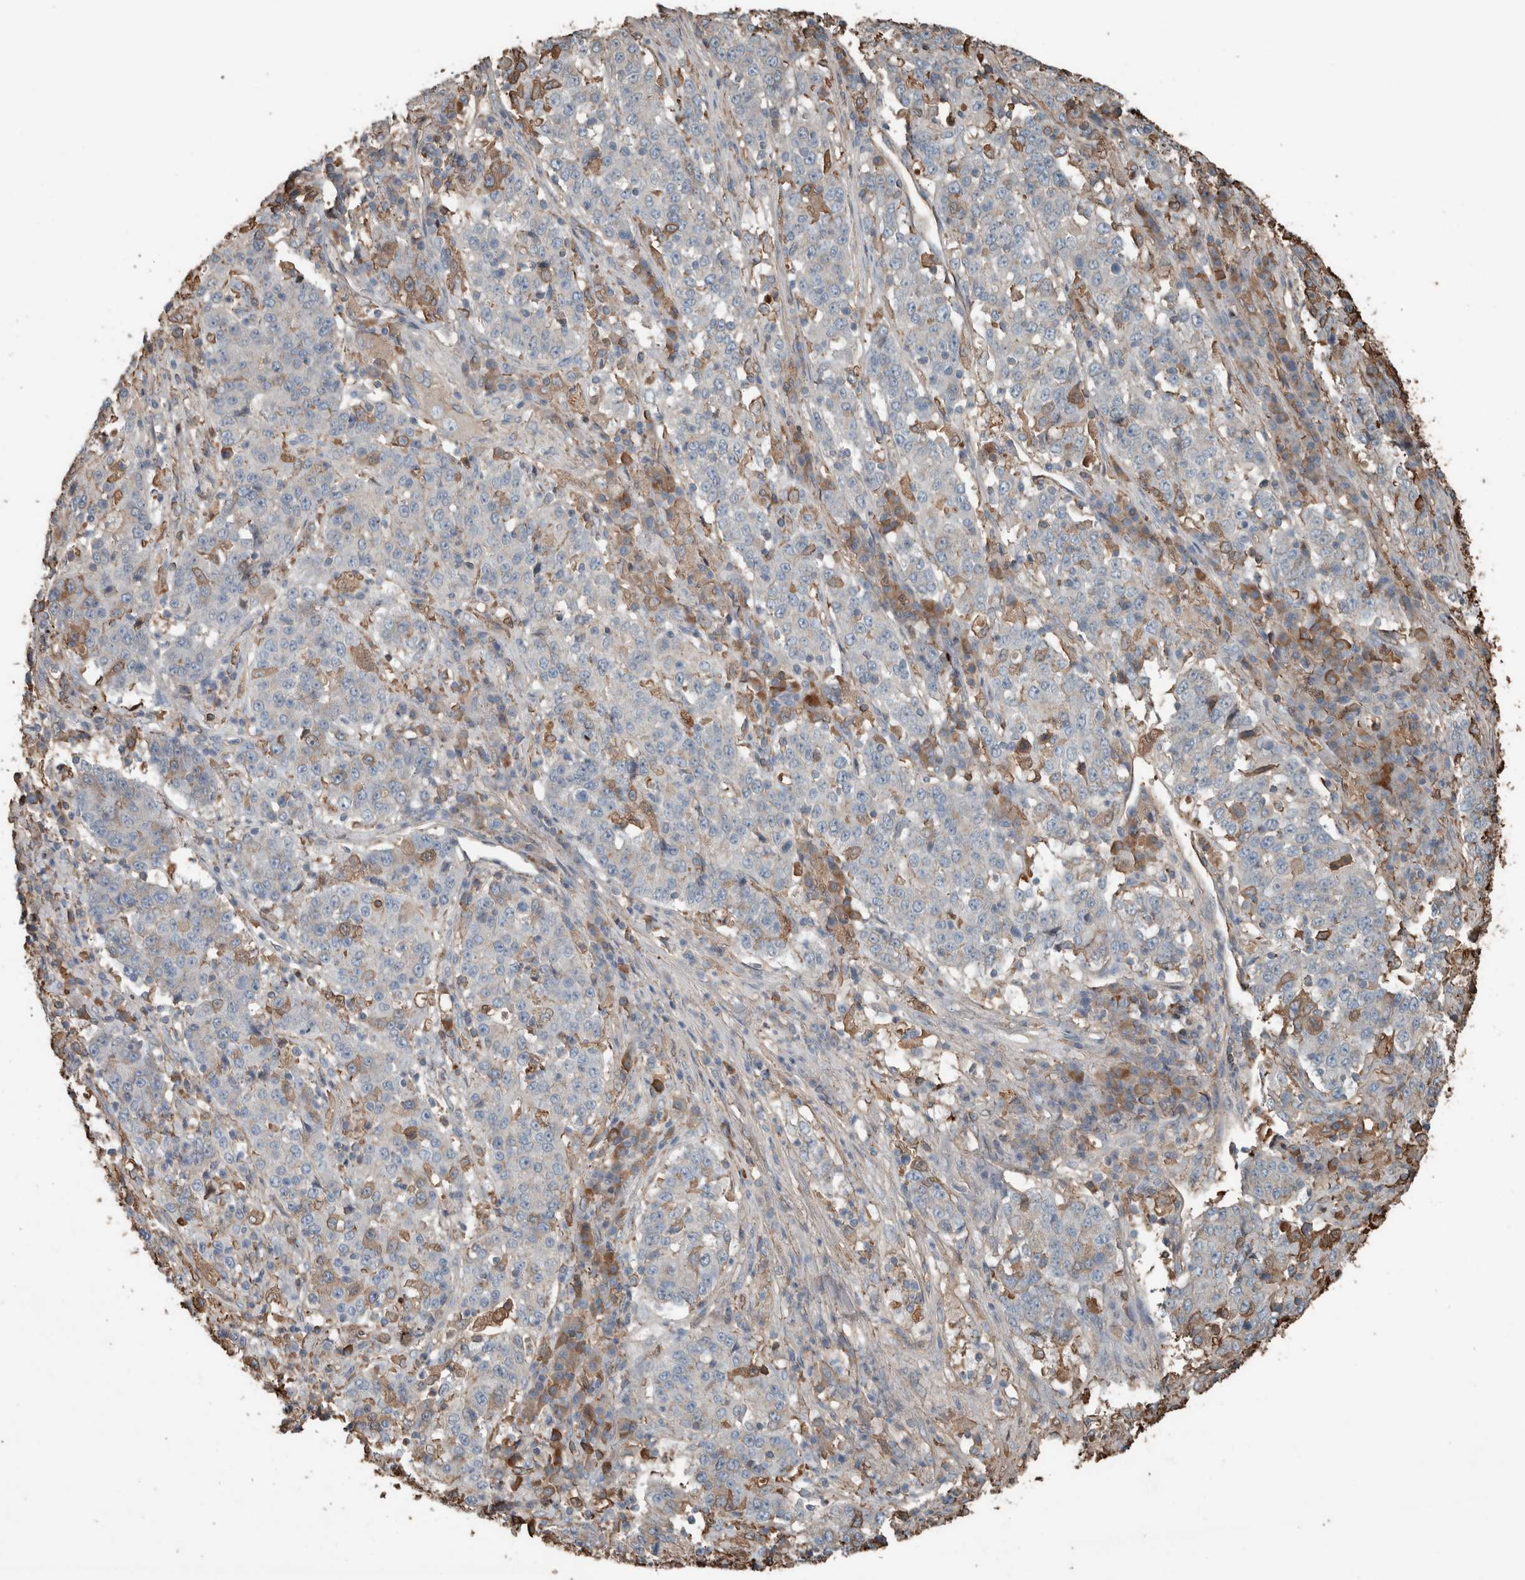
{"staining": {"intensity": "negative", "quantity": "none", "location": "none"}, "tissue": "stomach cancer", "cell_type": "Tumor cells", "image_type": "cancer", "snomed": [{"axis": "morphology", "description": "Adenocarcinoma, NOS"}, {"axis": "topography", "description": "Stomach"}], "caption": "High magnification brightfield microscopy of stomach cancer (adenocarcinoma) stained with DAB (brown) and counterstained with hematoxylin (blue): tumor cells show no significant positivity.", "gene": "USP34", "patient": {"sex": "male", "age": 59}}